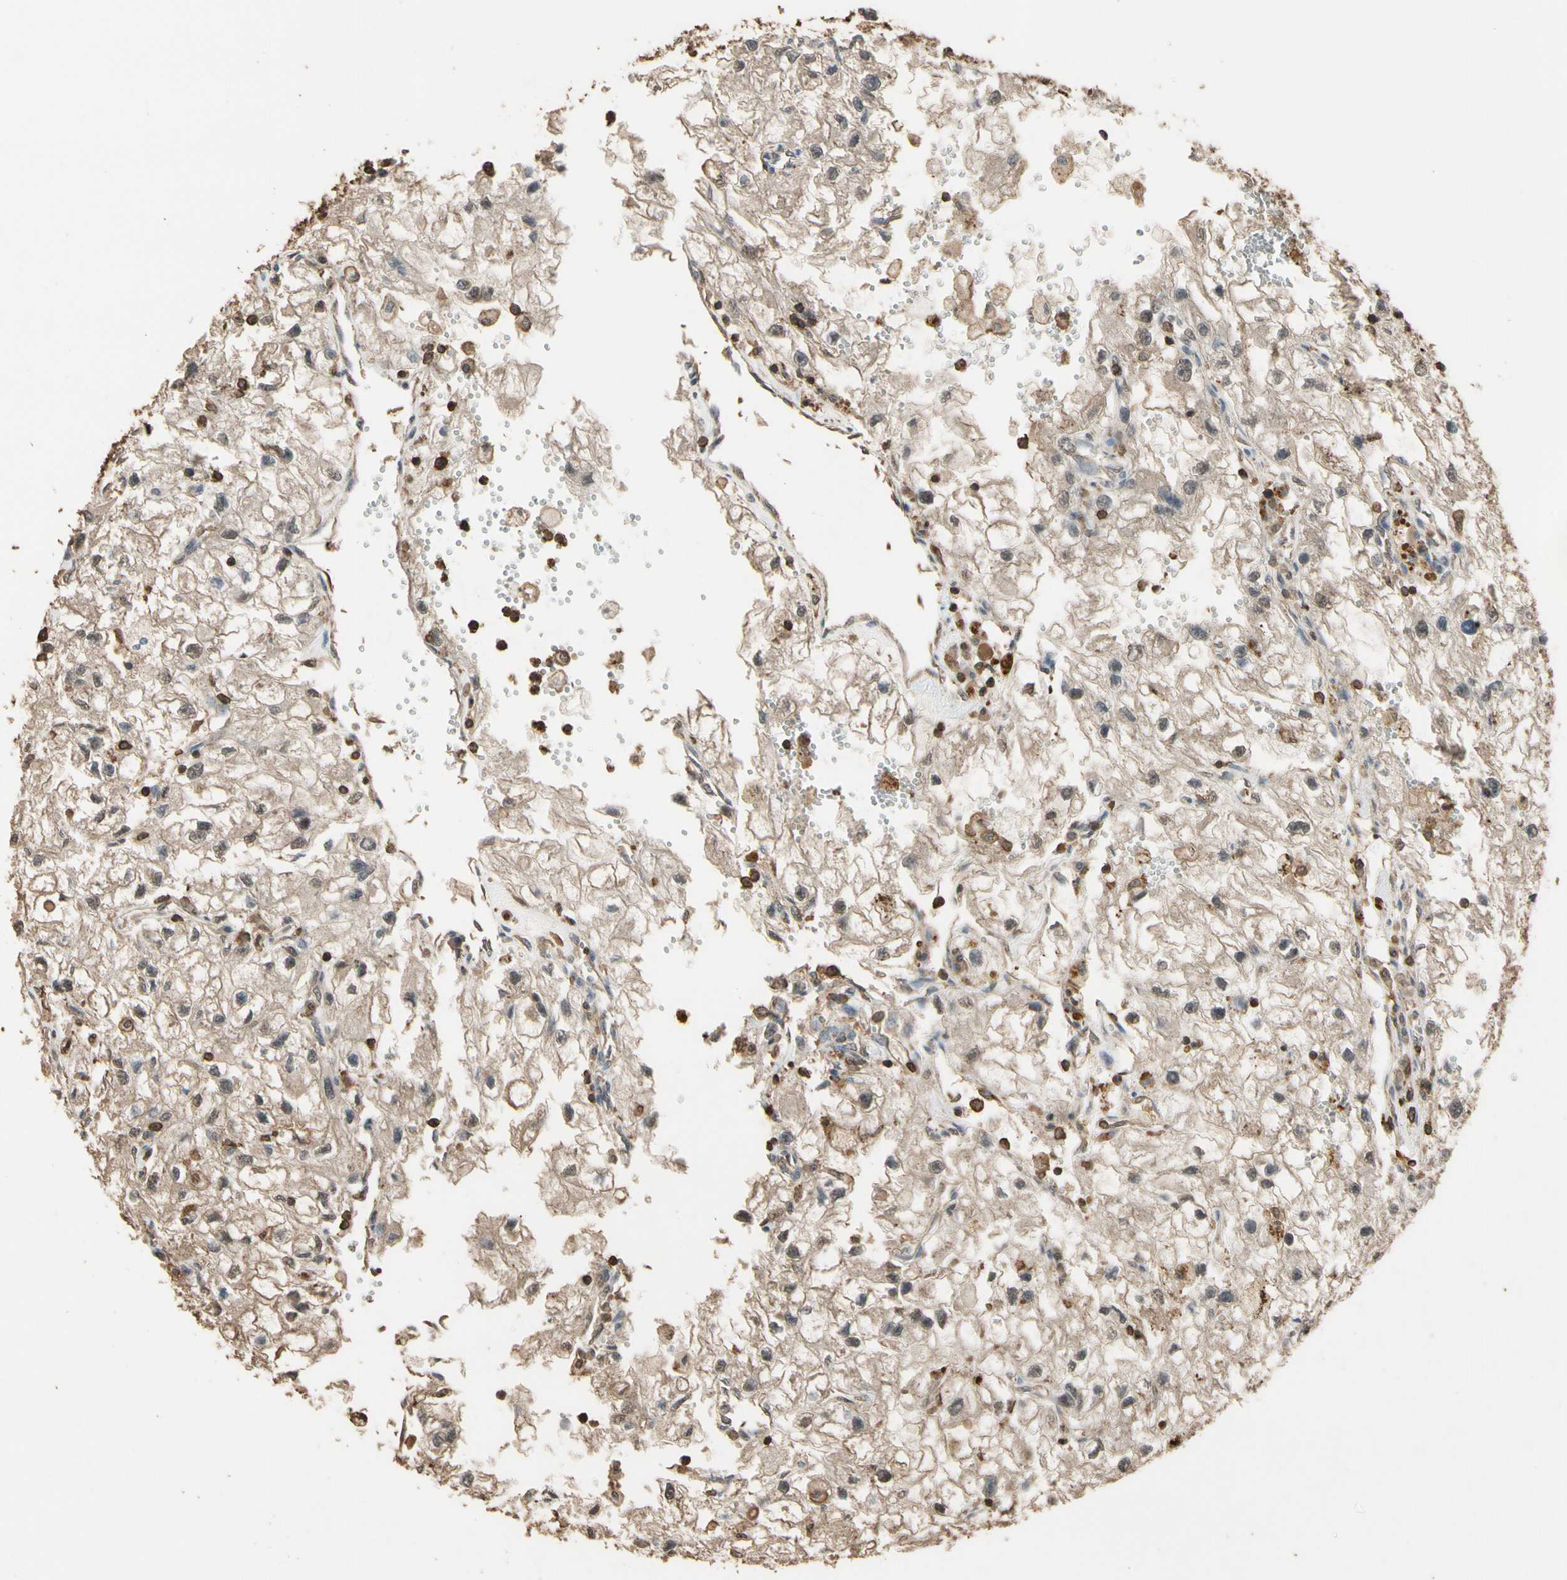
{"staining": {"intensity": "weak", "quantity": ">75%", "location": "cytoplasmic/membranous,nuclear"}, "tissue": "renal cancer", "cell_type": "Tumor cells", "image_type": "cancer", "snomed": [{"axis": "morphology", "description": "Adenocarcinoma, NOS"}, {"axis": "topography", "description": "Kidney"}], "caption": "Immunohistochemistry (IHC) micrograph of neoplastic tissue: human renal cancer stained using IHC displays low levels of weak protein expression localized specifically in the cytoplasmic/membranous and nuclear of tumor cells, appearing as a cytoplasmic/membranous and nuclear brown color.", "gene": "TNFSF13B", "patient": {"sex": "female", "age": 70}}